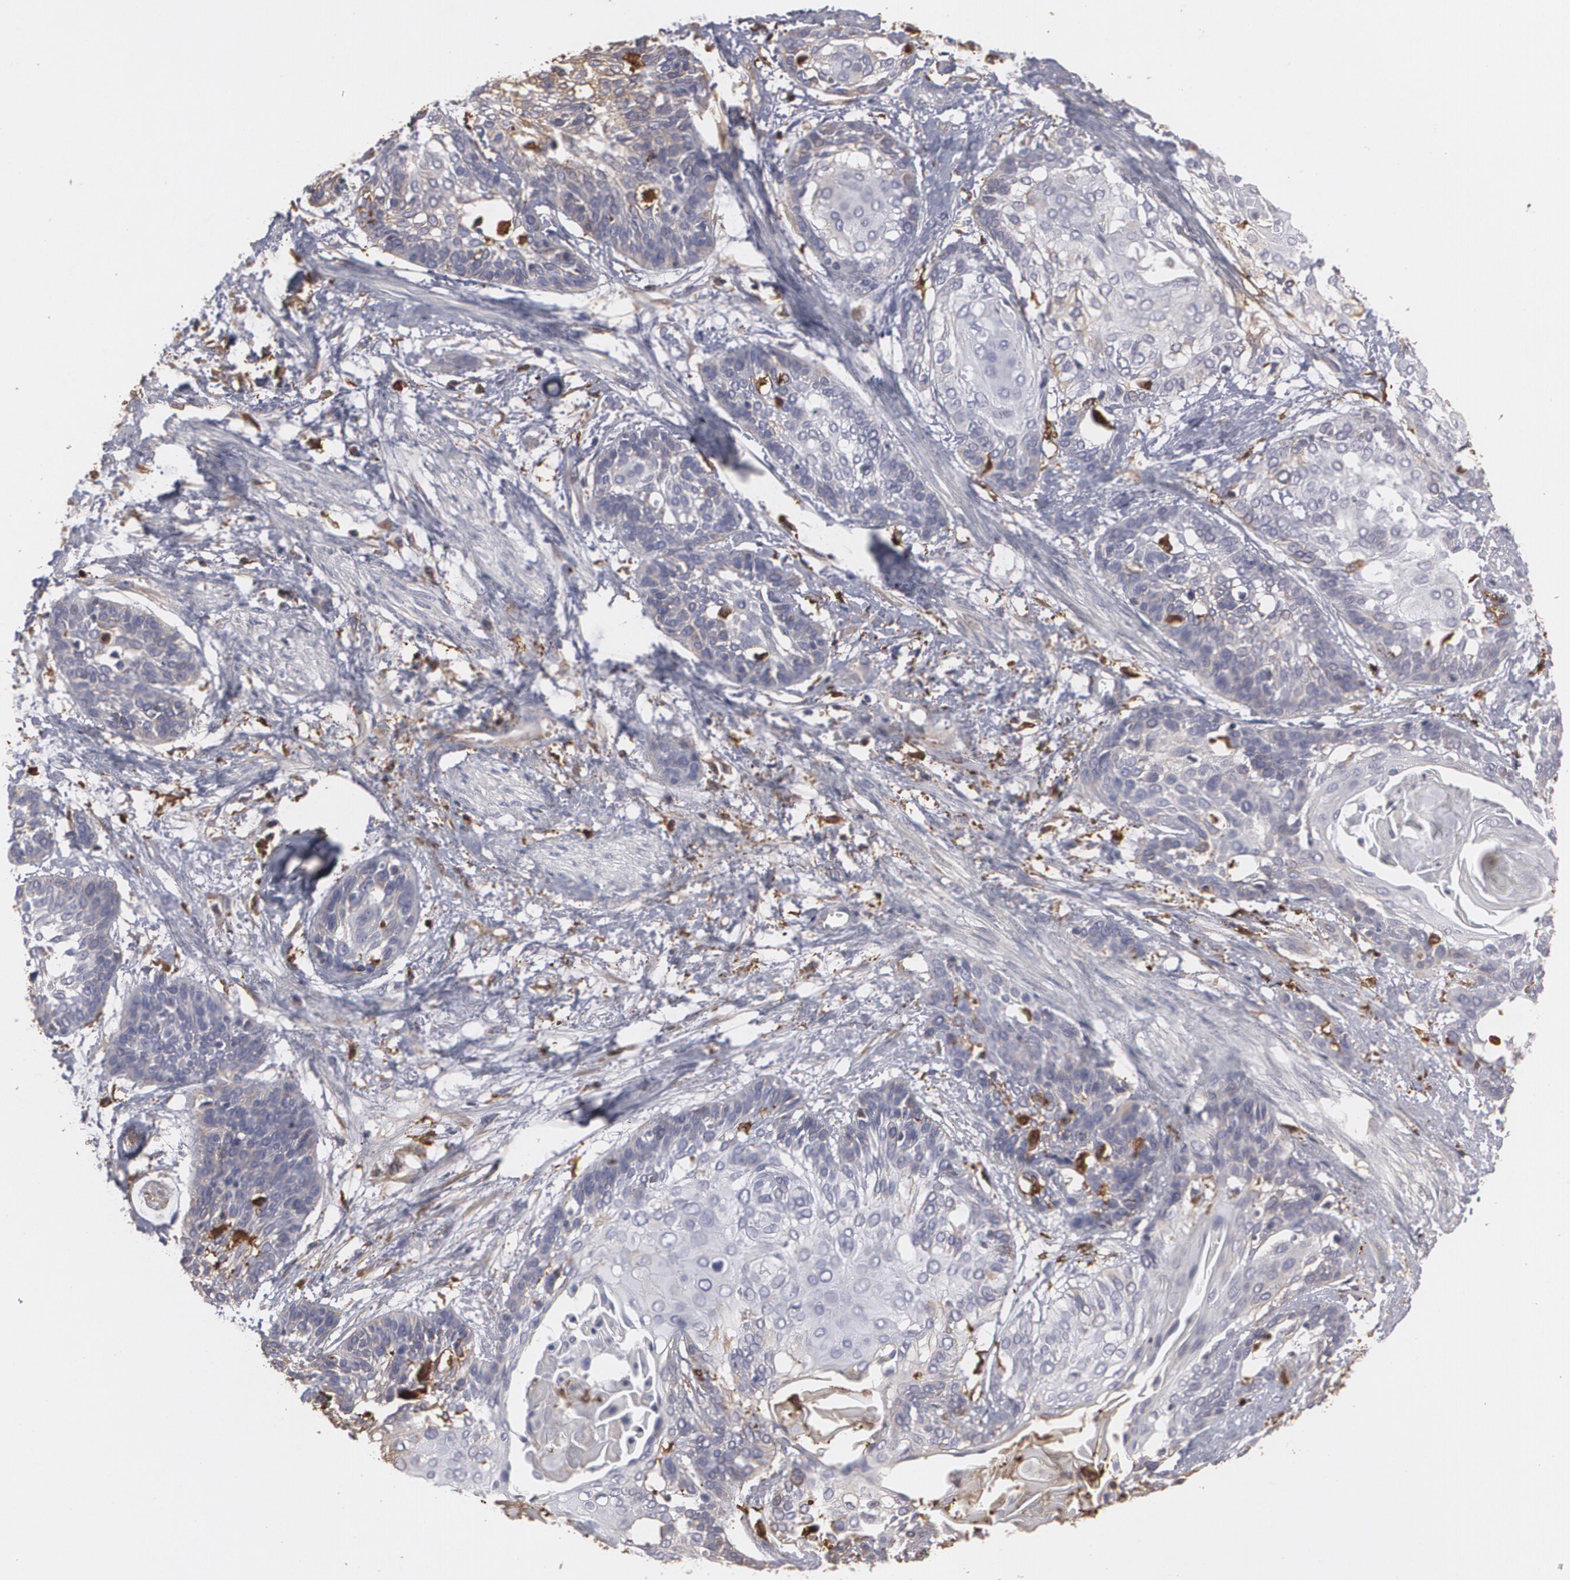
{"staining": {"intensity": "weak", "quantity": "<25%", "location": "cytoplasmic/membranous"}, "tissue": "cervical cancer", "cell_type": "Tumor cells", "image_type": "cancer", "snomed": [{"axis": "morphology", "description": "Squamous cell carcinoma, NOS"}, {"axis": "topography", "description": "Cervix"}], "caption": "High power microscopy photomicrograph of an IHC micrograph of cervical squamous cell carcinoma, revealing no significant positivity in tumor cells.", "gene": "ODC1", "patient": {"sex": "female", "age": 57}}